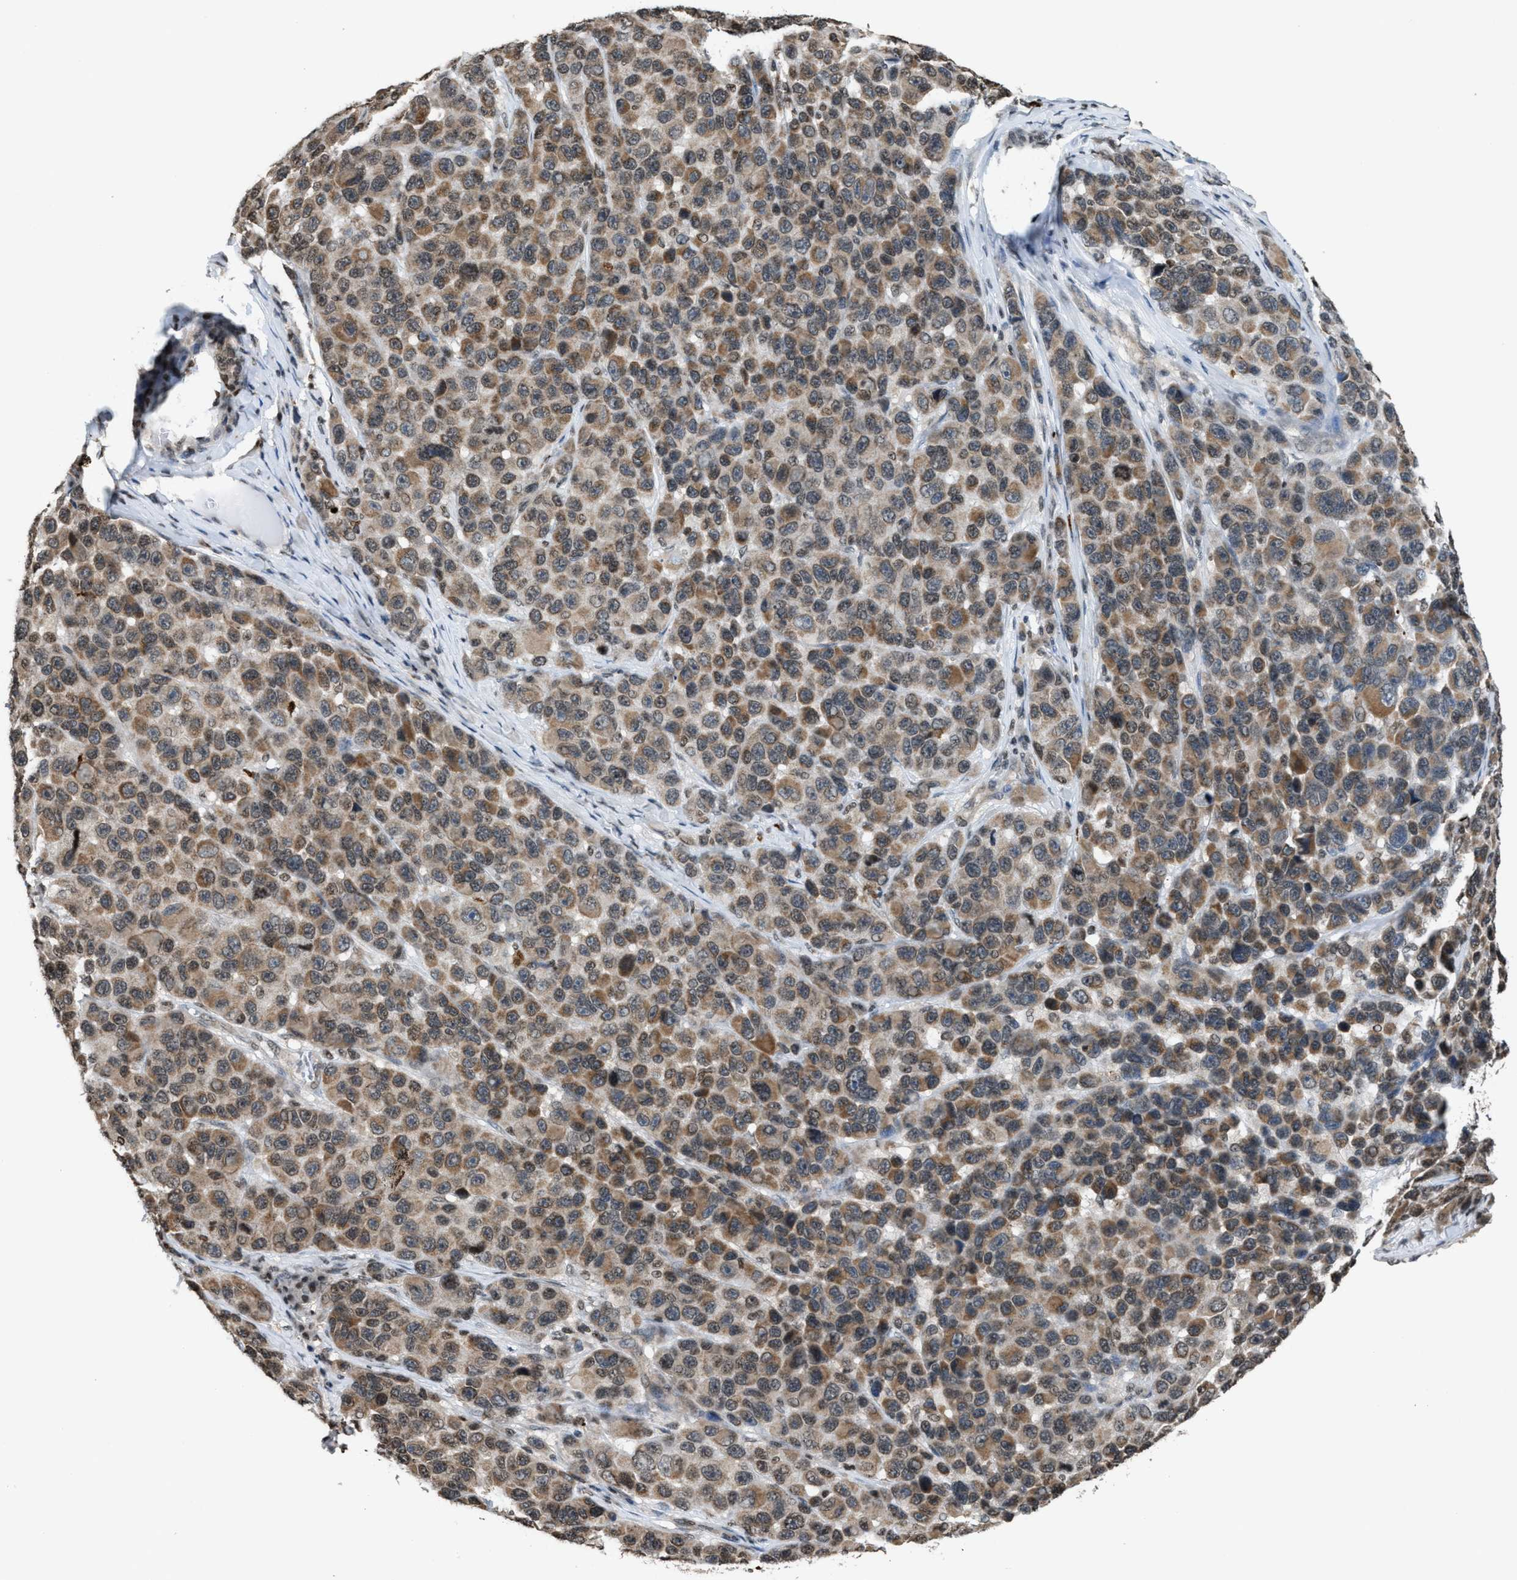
{"staining": {"intensity": "moderate", "quantity": ">75%", "location": "cytoplasmic/membranous"}, "tissue": "melanoma", "cell_type": "Tumor cells", "image_type": "cancer", "snomed": [{"axis": "morphology", "description": "Malignant melanoma, NOS"}, {"axis": "topography", "description": "Skin"}], "caption": "Immunohistochemistry (IHC) of malignant melanoma exhibits medium levels of moderate cytoplasmic/membranous expression in about >75% of tumor cells.", "gene": "PRUNE2", "patient": {"sex": "male", "age": 53}}